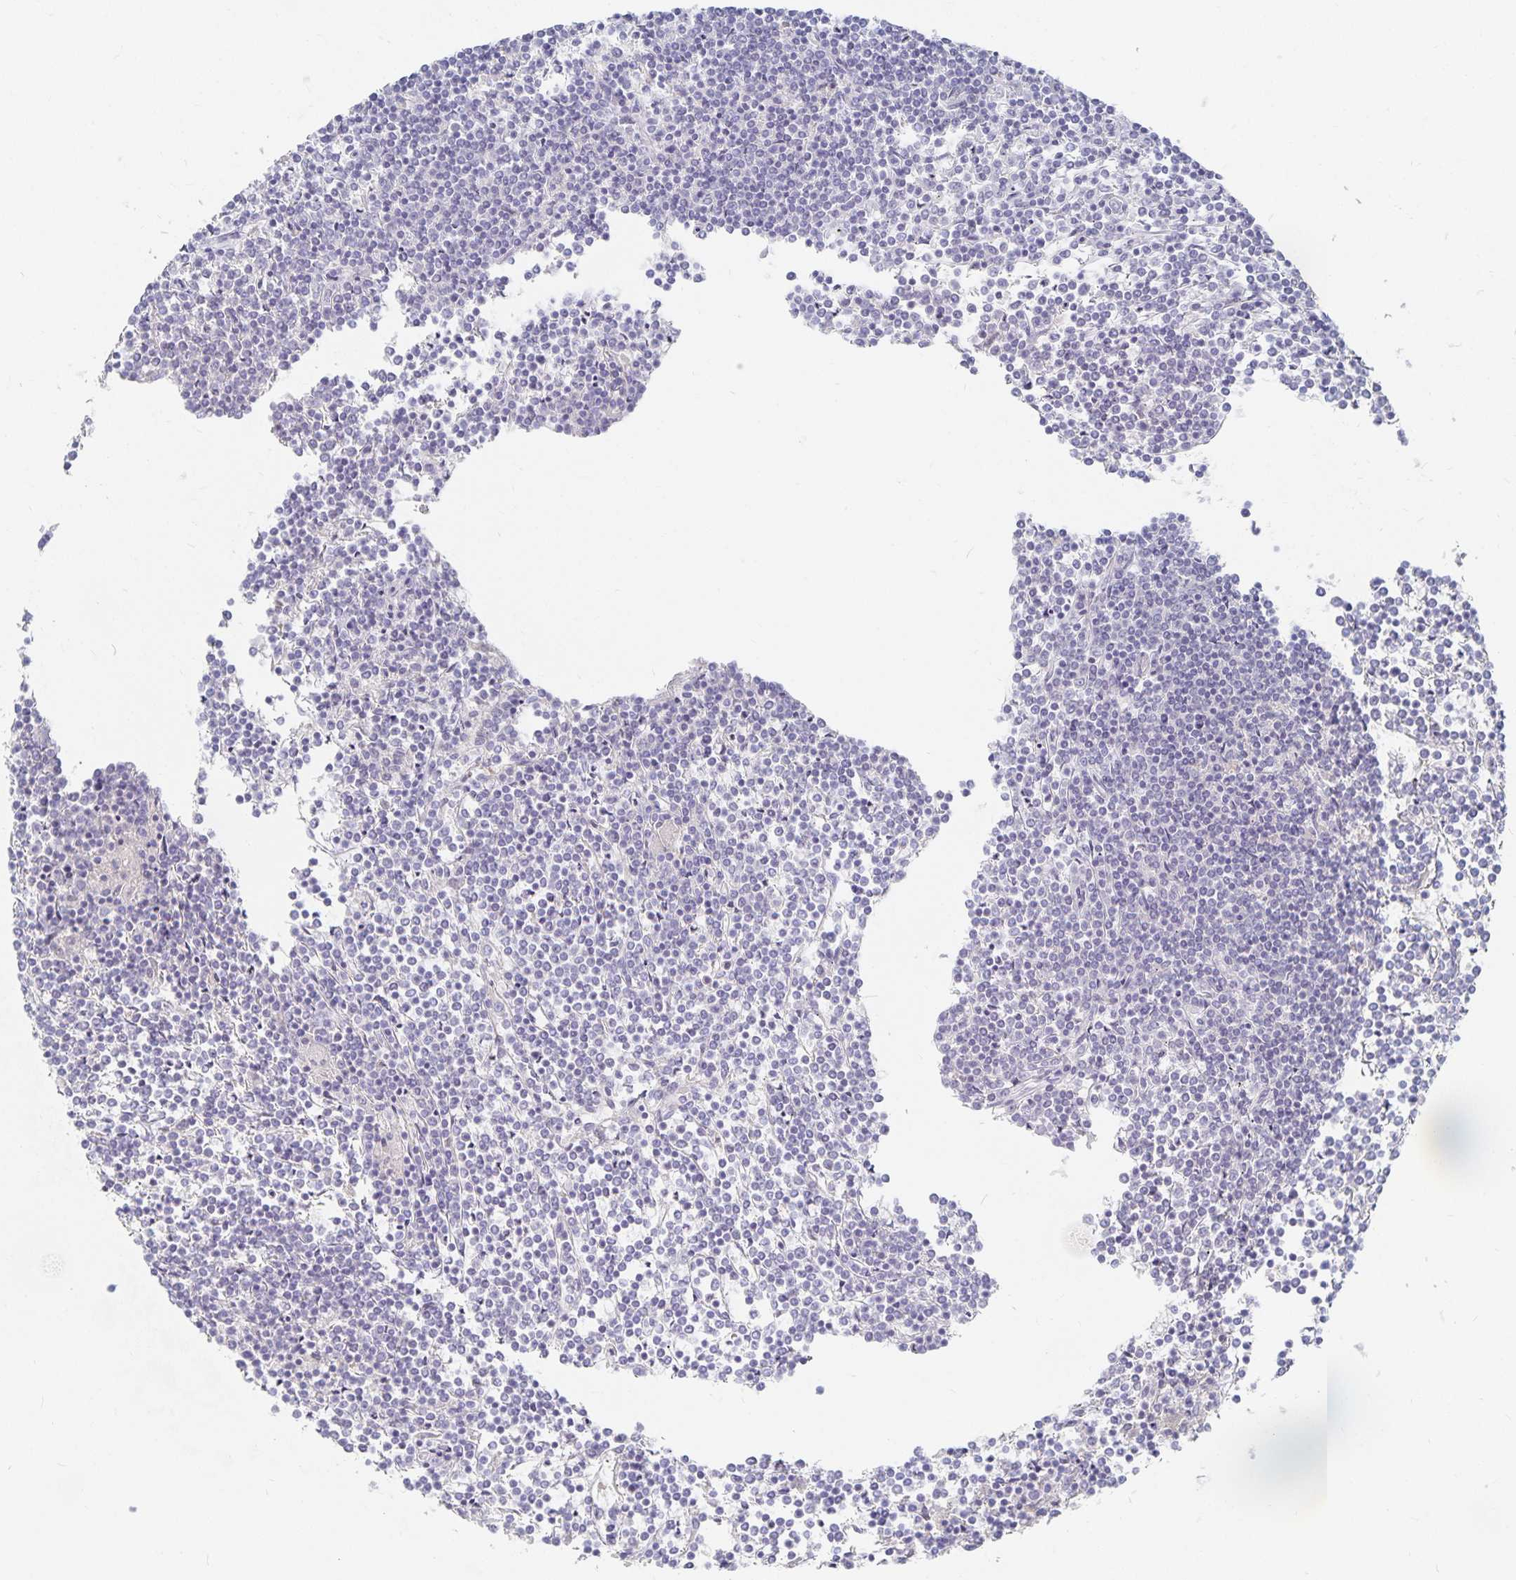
{"staining": {"intensity": "negative", "quantity": "none", "location": "none"}, "tissue": "lymphoma", "cell_type": "Tumor cells", "image_type": "cancer", "snomed": [{"axis": "morphology", "description": "Malignant lymphoma, non-Hodgkin's type, Low grade"}, {"axis": "topography", "description": "Spleen"}], "caption": "High power microscopy photomicrograph of an immunohistochemistry (IHC) photomicrograph of lymphoma, revealing no significant staining in tumor cells. Nuclei are stained in blue.", "gene": "DNAH9", "patient": {"sex": "female", "age": 19}}